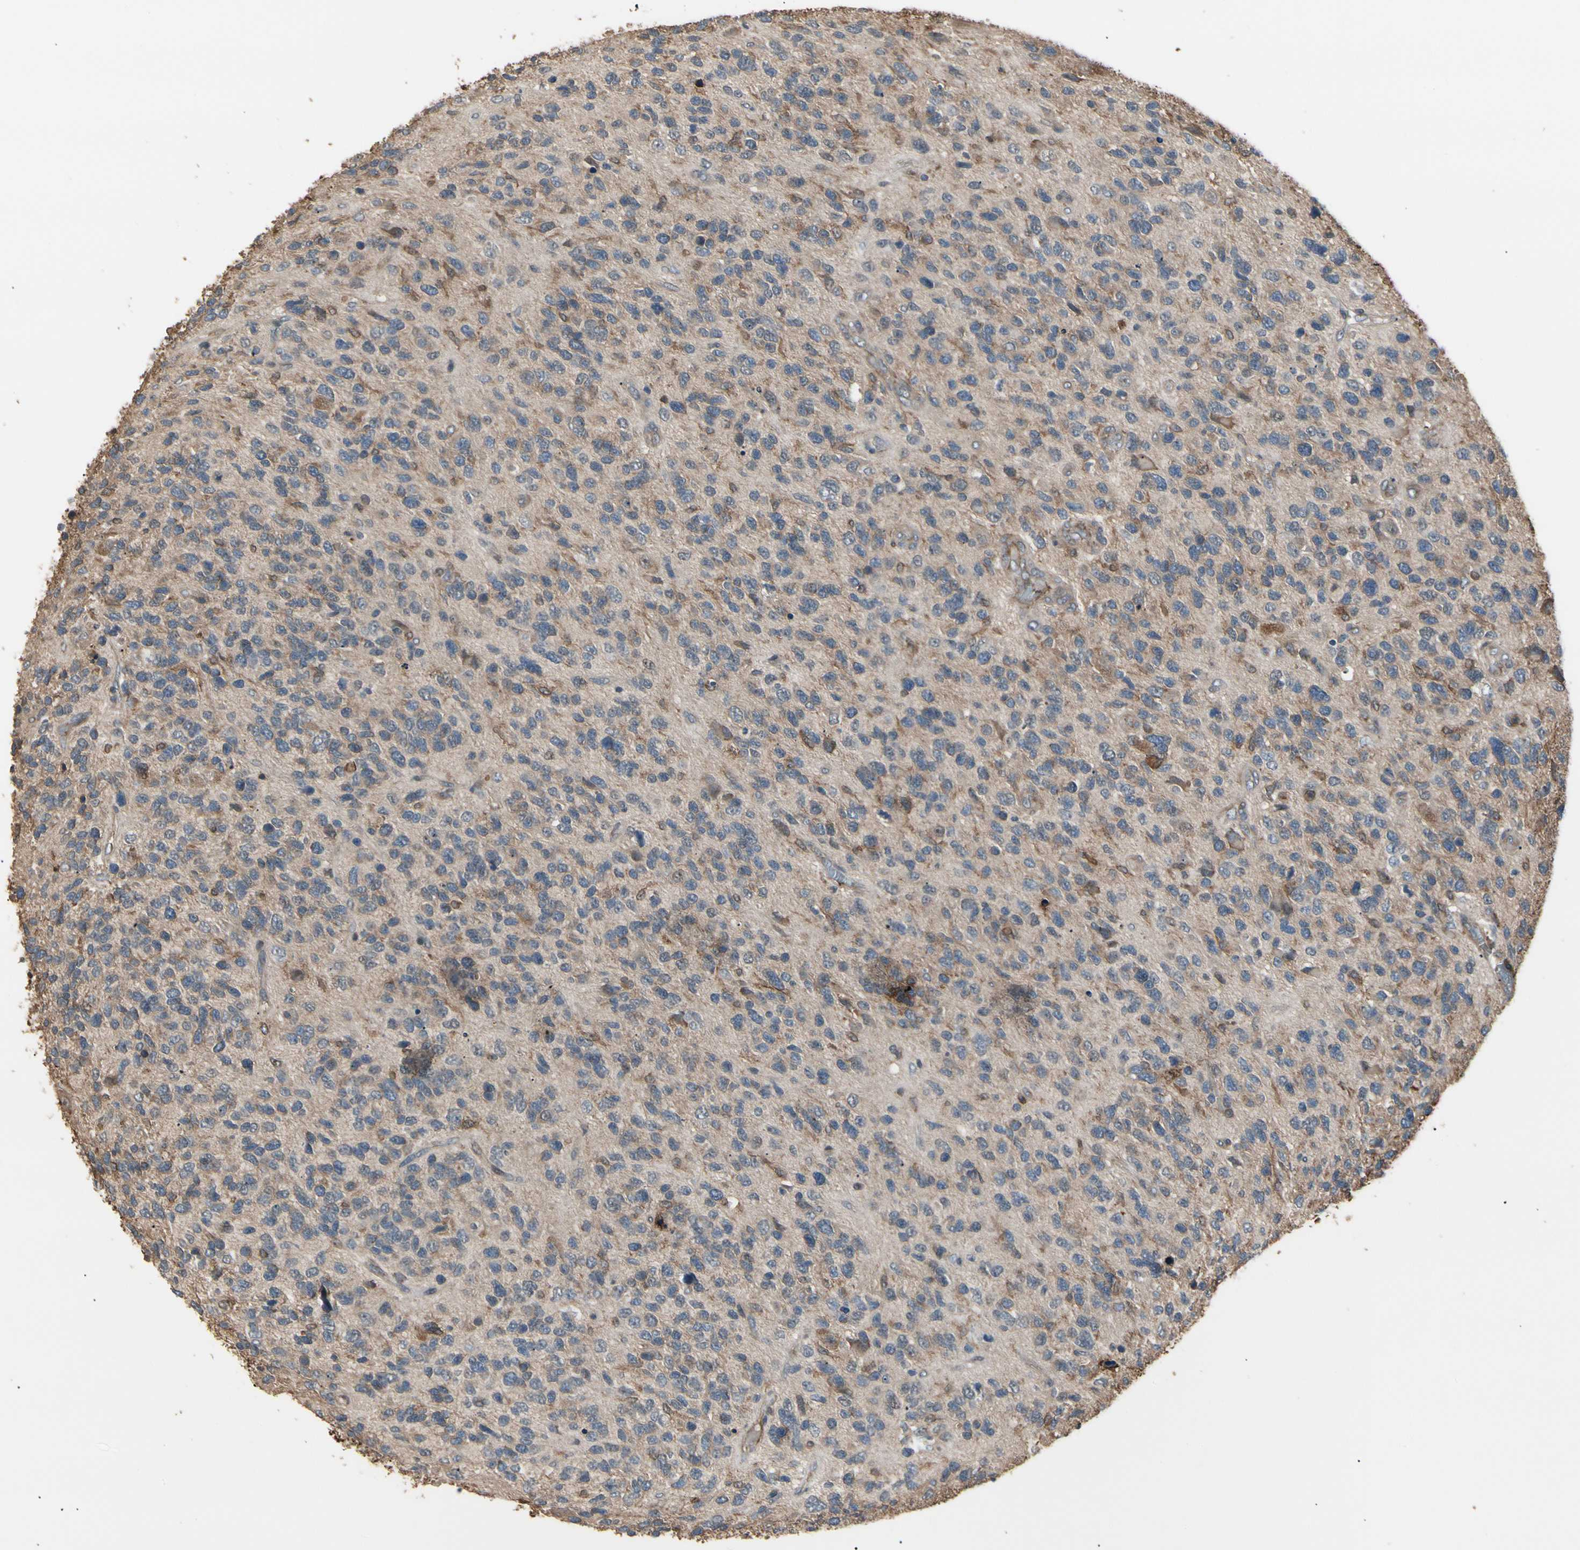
{"staining": {"intensity": "negative", "quantity": "none", "location": "none"}, "tissue": "glioma", "cell_type": "Tumor cells", "image_type": "cancer", "snomed": [{"axis": "morphology", "description": "Glioma, malignant, High grade"}, {"axis": "topography", "description": "Brain"}], "caption": "Immunohistochemistry (IHC) of glioma exhibits no positivity in tumor cells.", "gene": "MAPK13", "patient": {"sex": "female", "age": 58}}